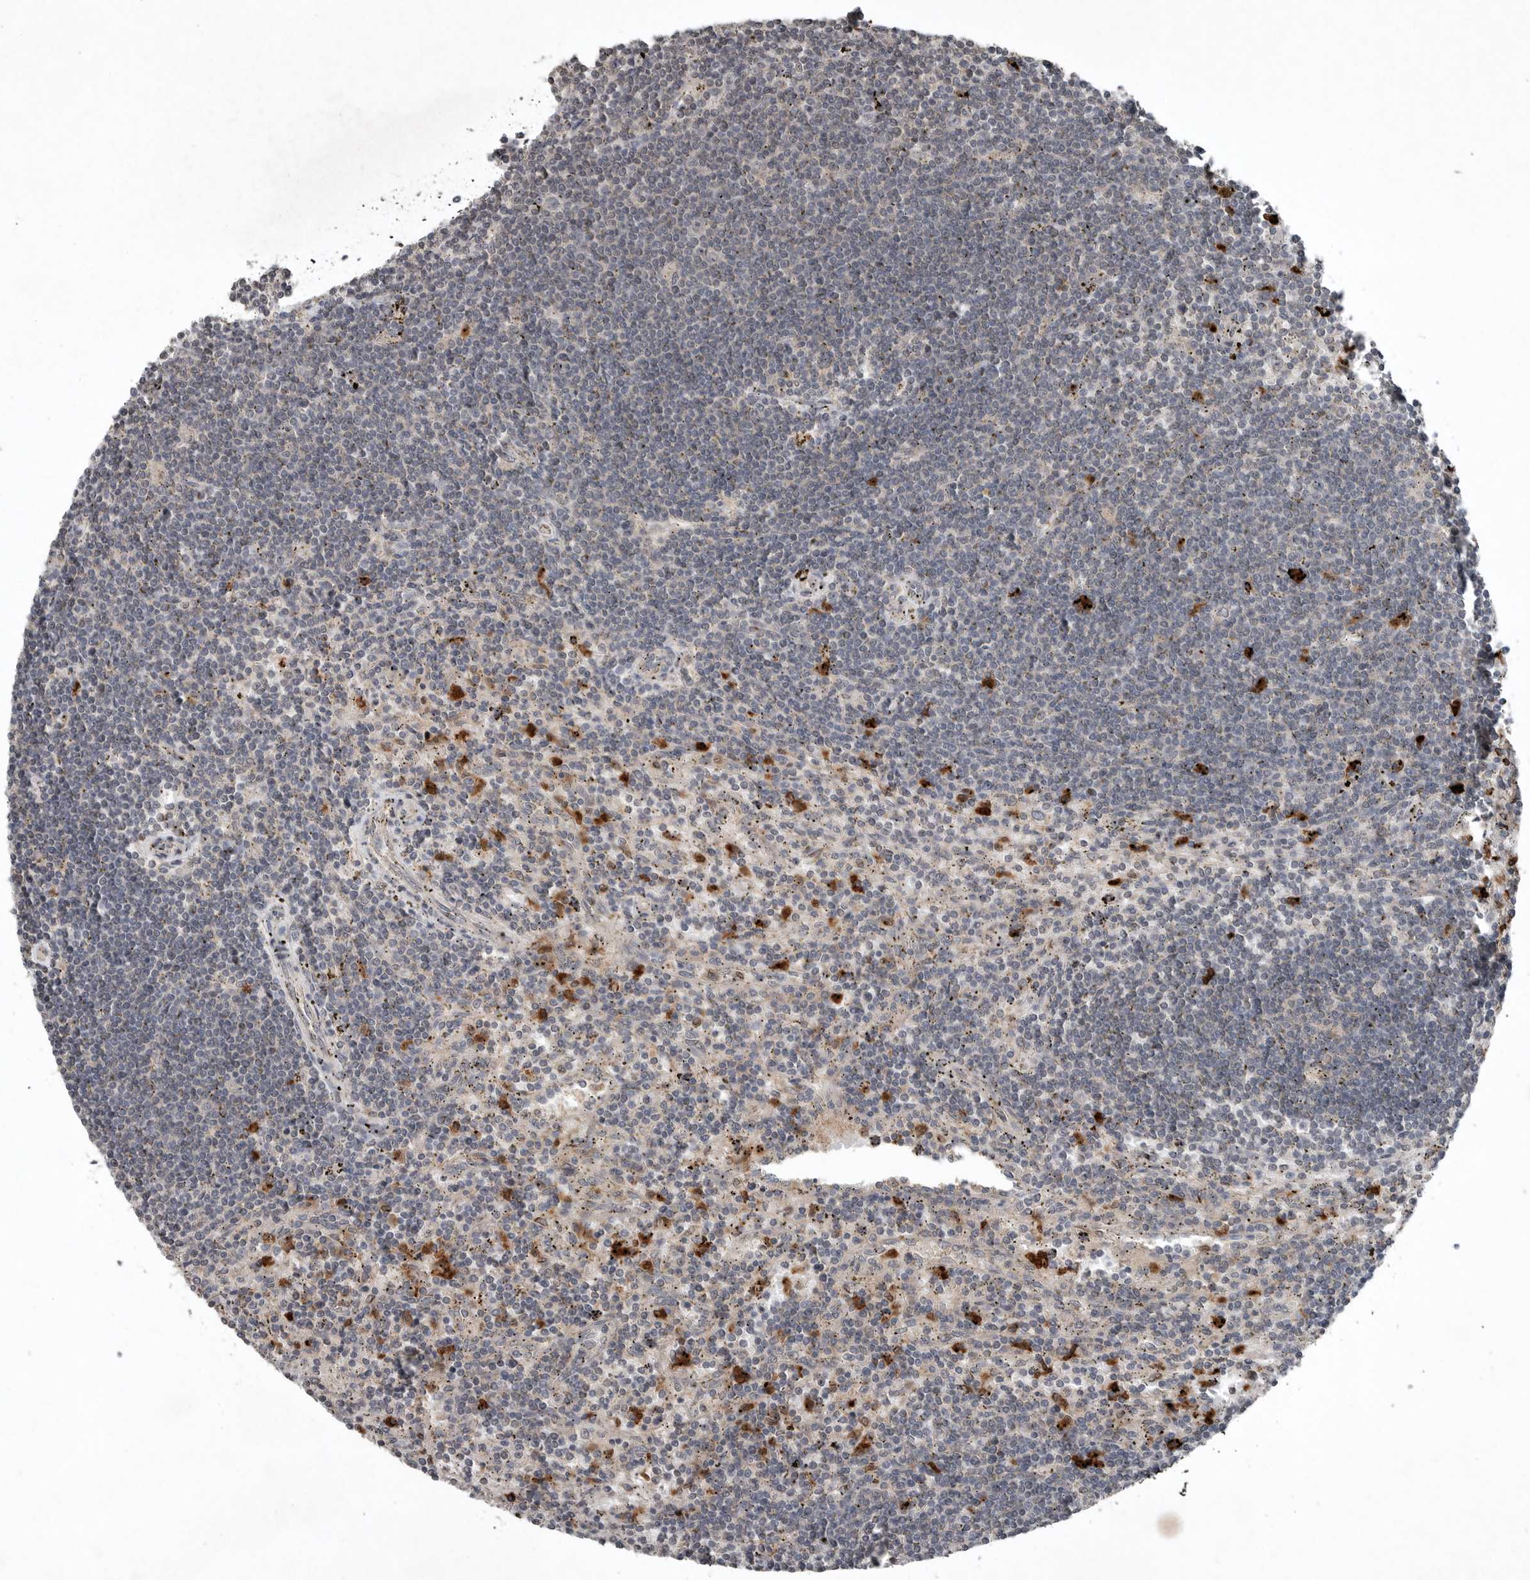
{"staining": {"intensity": "negative", "quantity": "none", "location": "none"}, "tissue": "lymphoma", "cell_type": "Tumor cells", "image_type": "cancer", "snomed": [{"axis": "morphology", "description": "Malignant lymphoma, non-Hodgkin's type, Low grade"}, {"axis": "topography", "description": "Spleen"}], "caption": "Immunohistochemistry micrograph of neoplastic tissue: human malignant lymphoma, non-Hodgkin's type (low-grade) stained with DAB demonstrates no significant protein positivity in tumor cells.", "gene": "SCP2", "patient": {"sex": "male", "age": 76}}